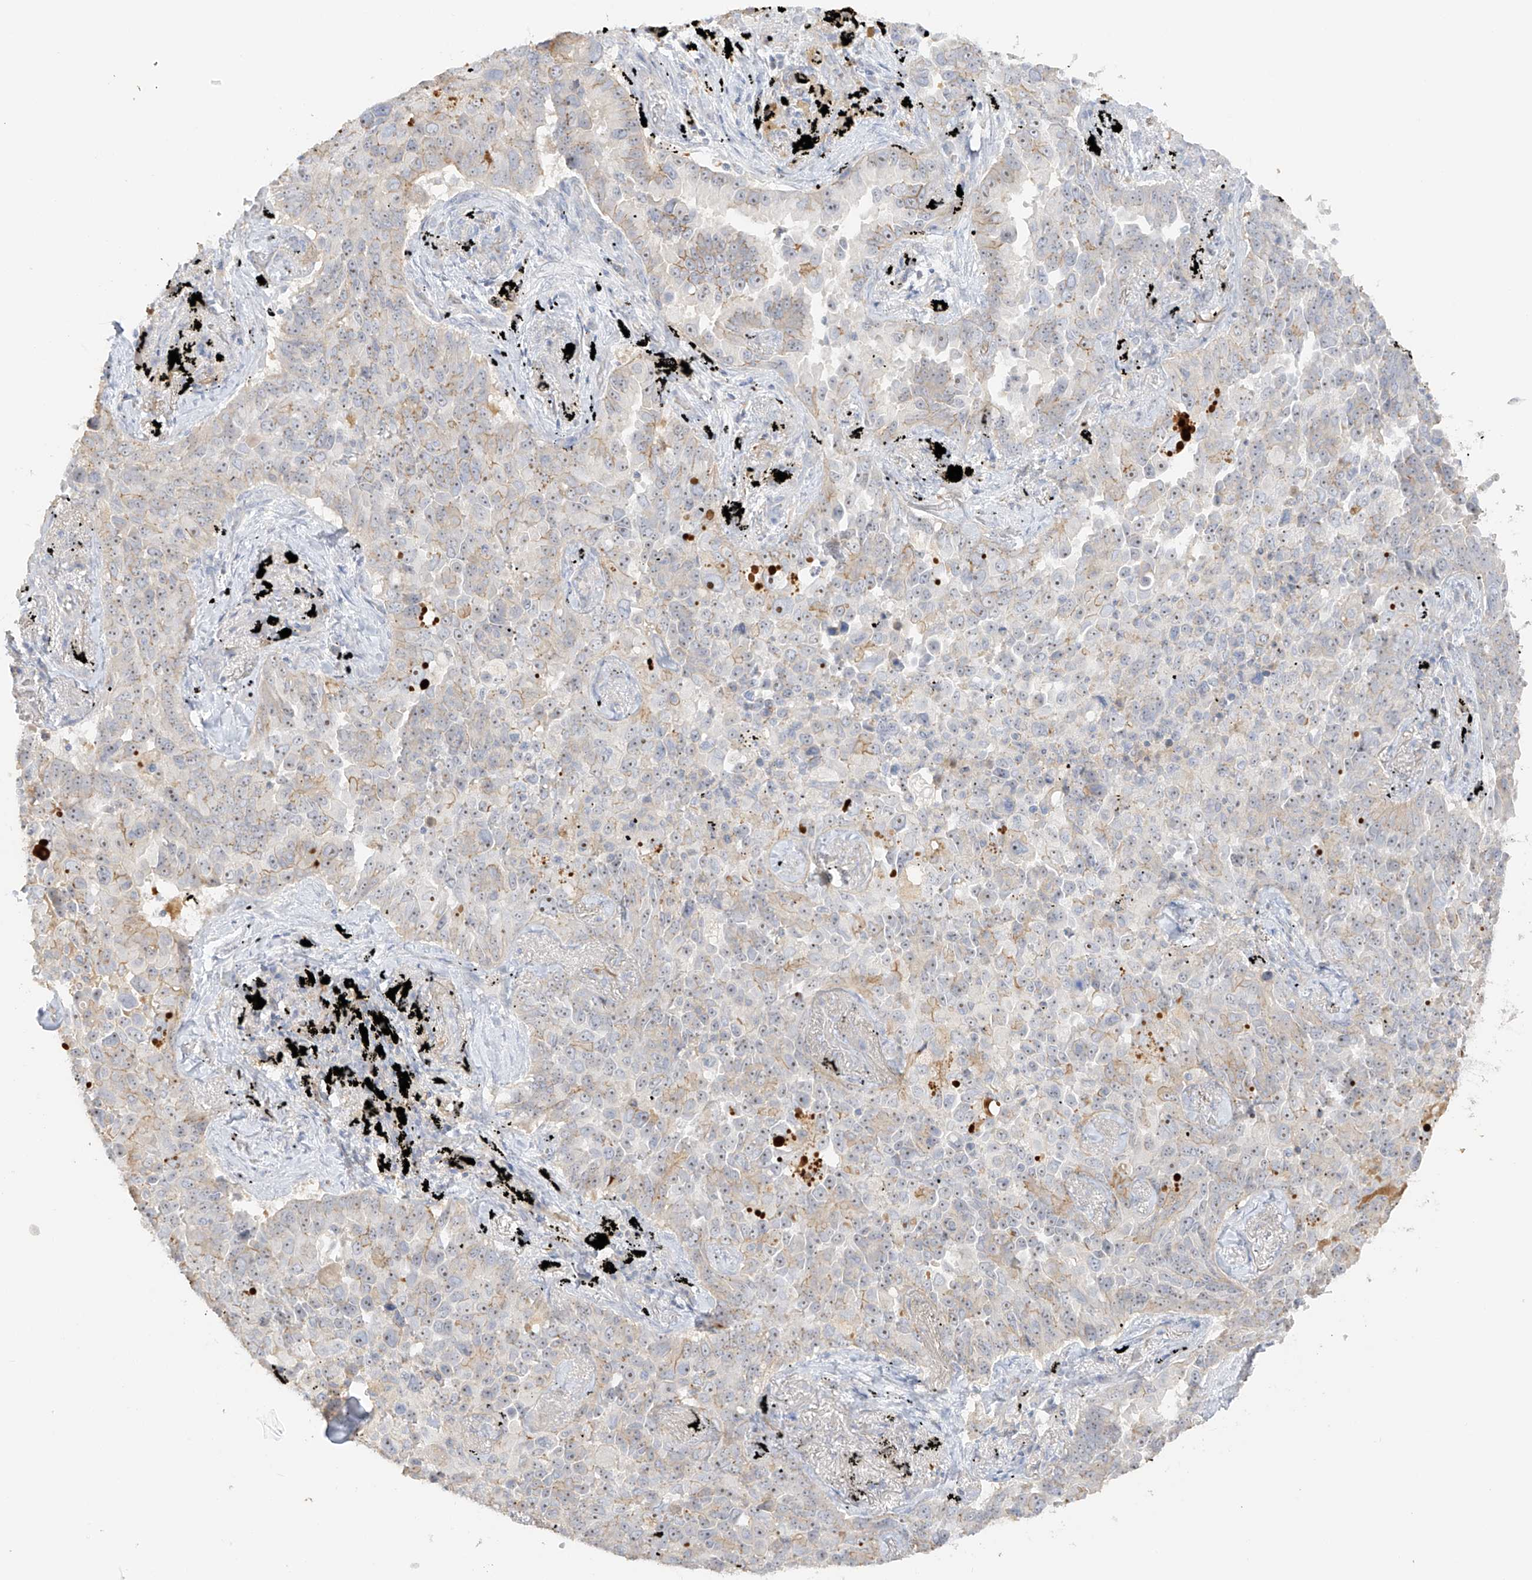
{"staining": {"intensity": "moderate", "quantity": "<25%", "location": "cytoplasmic/membranous"}, "tissue": "lung cancer", "cell_type": "Tumor cells", "image_type": "cancer", "snomed": [{"axis": "morphology", "description": "Adenocarcinoma, NOS"}, {"axis": "topography", "description": "Lung"}], "caption": "Human lung cancer (adenocarcinoma) stained for a protein (brown) shows moderate cytoplasmic/membranous positive positivity in approximately <25% of tumor cells.", "gene": "ZBTB41", "patient": {"sex": "female", "age": 67}}